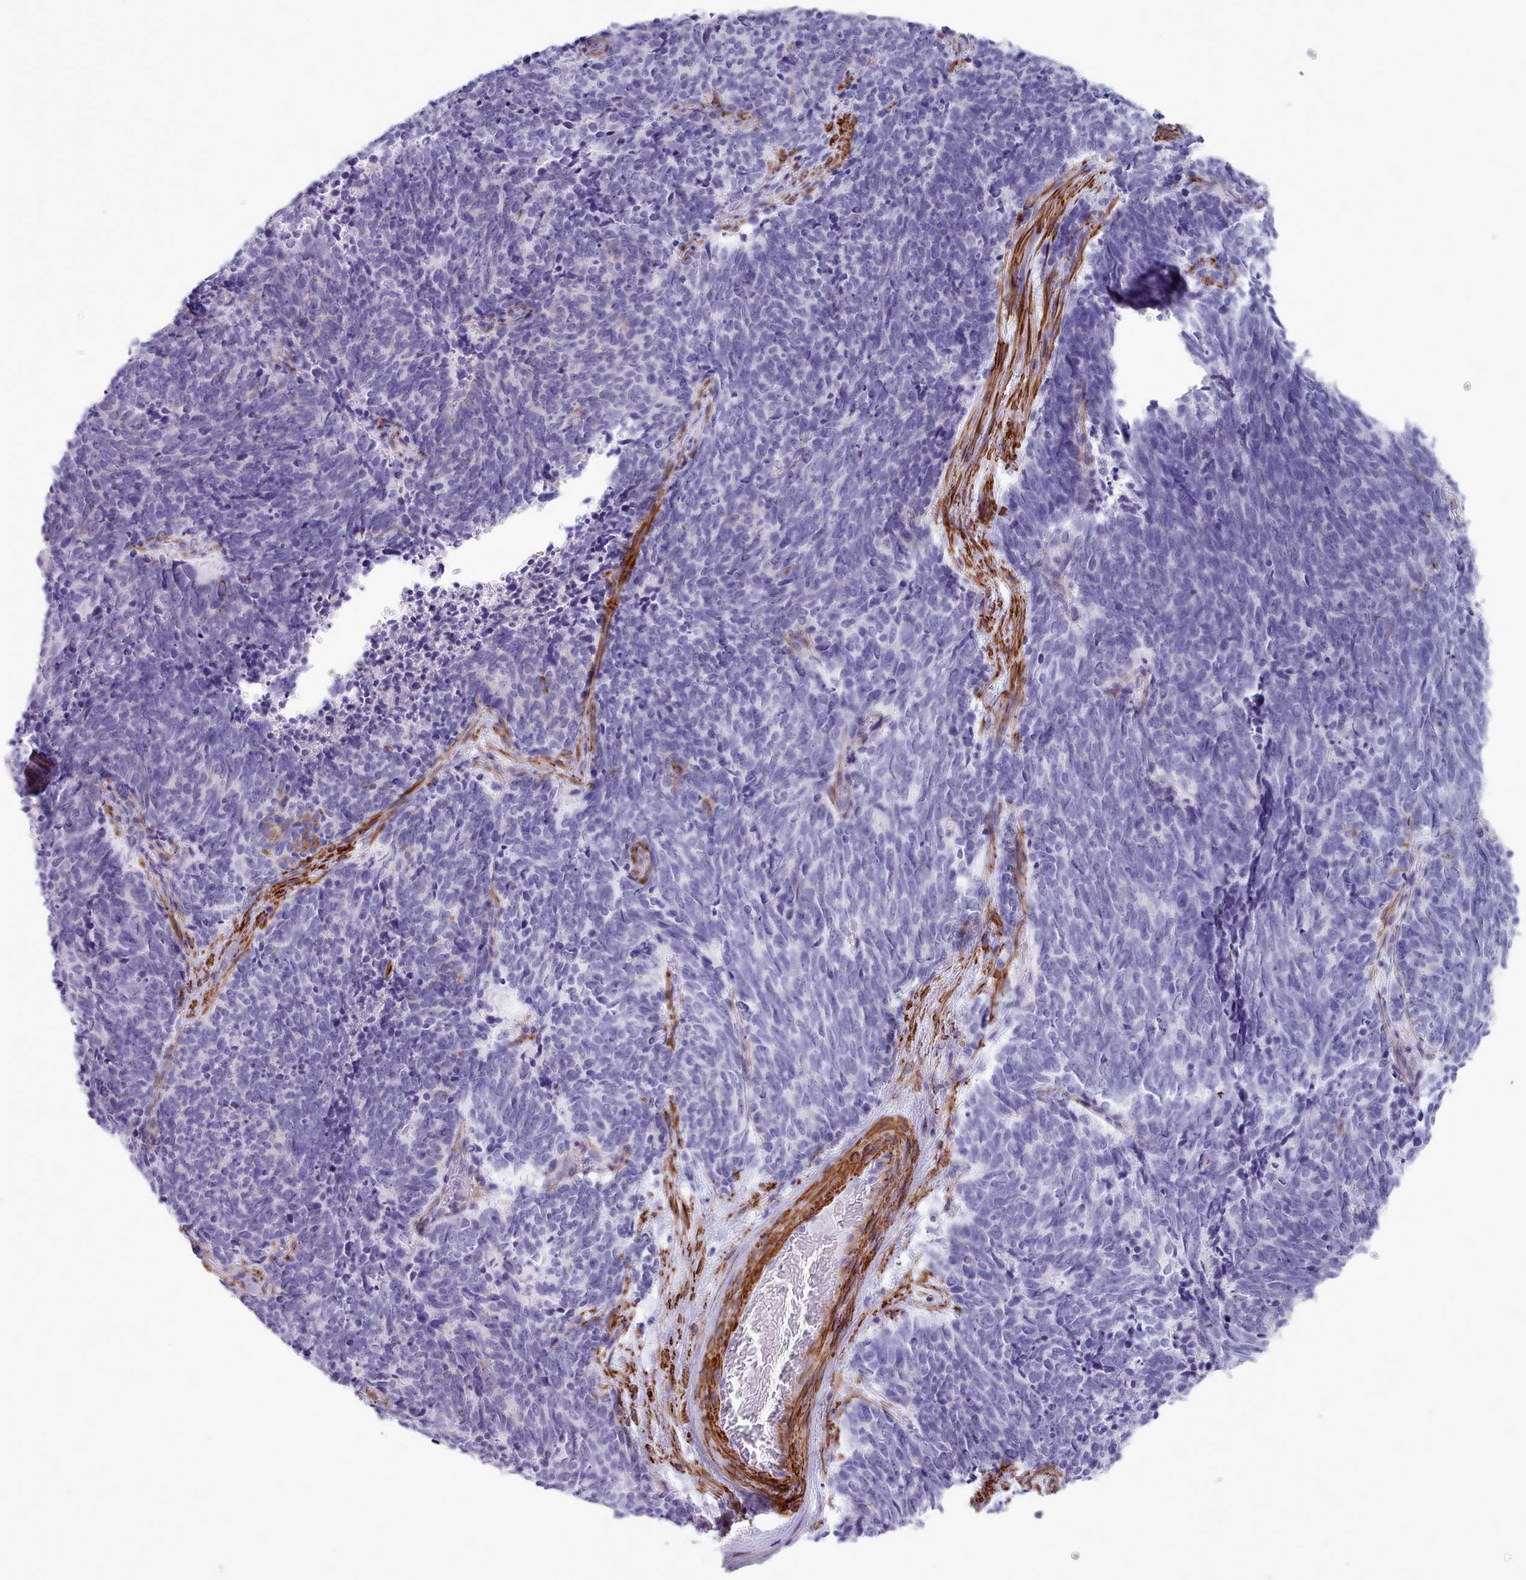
{"staining": {"intensity": "negative", "quantity": "none", "location": "none"}, "tissue": "cervical cancer", "cell_type": "Tumor cells", "image_type": "cancer", "snomed": [{"axis": "morphology", "description": "Squamous cell carcinoma, NOS"}, {"axis": "topography", "description": "Cervix"}], "caption": "The histopathology image demonstrates no staining of tumor cells in squamous cell carcinoma (cervical).", "gene": "FPGS", "patient": {"sex": "female", "age": 29}}